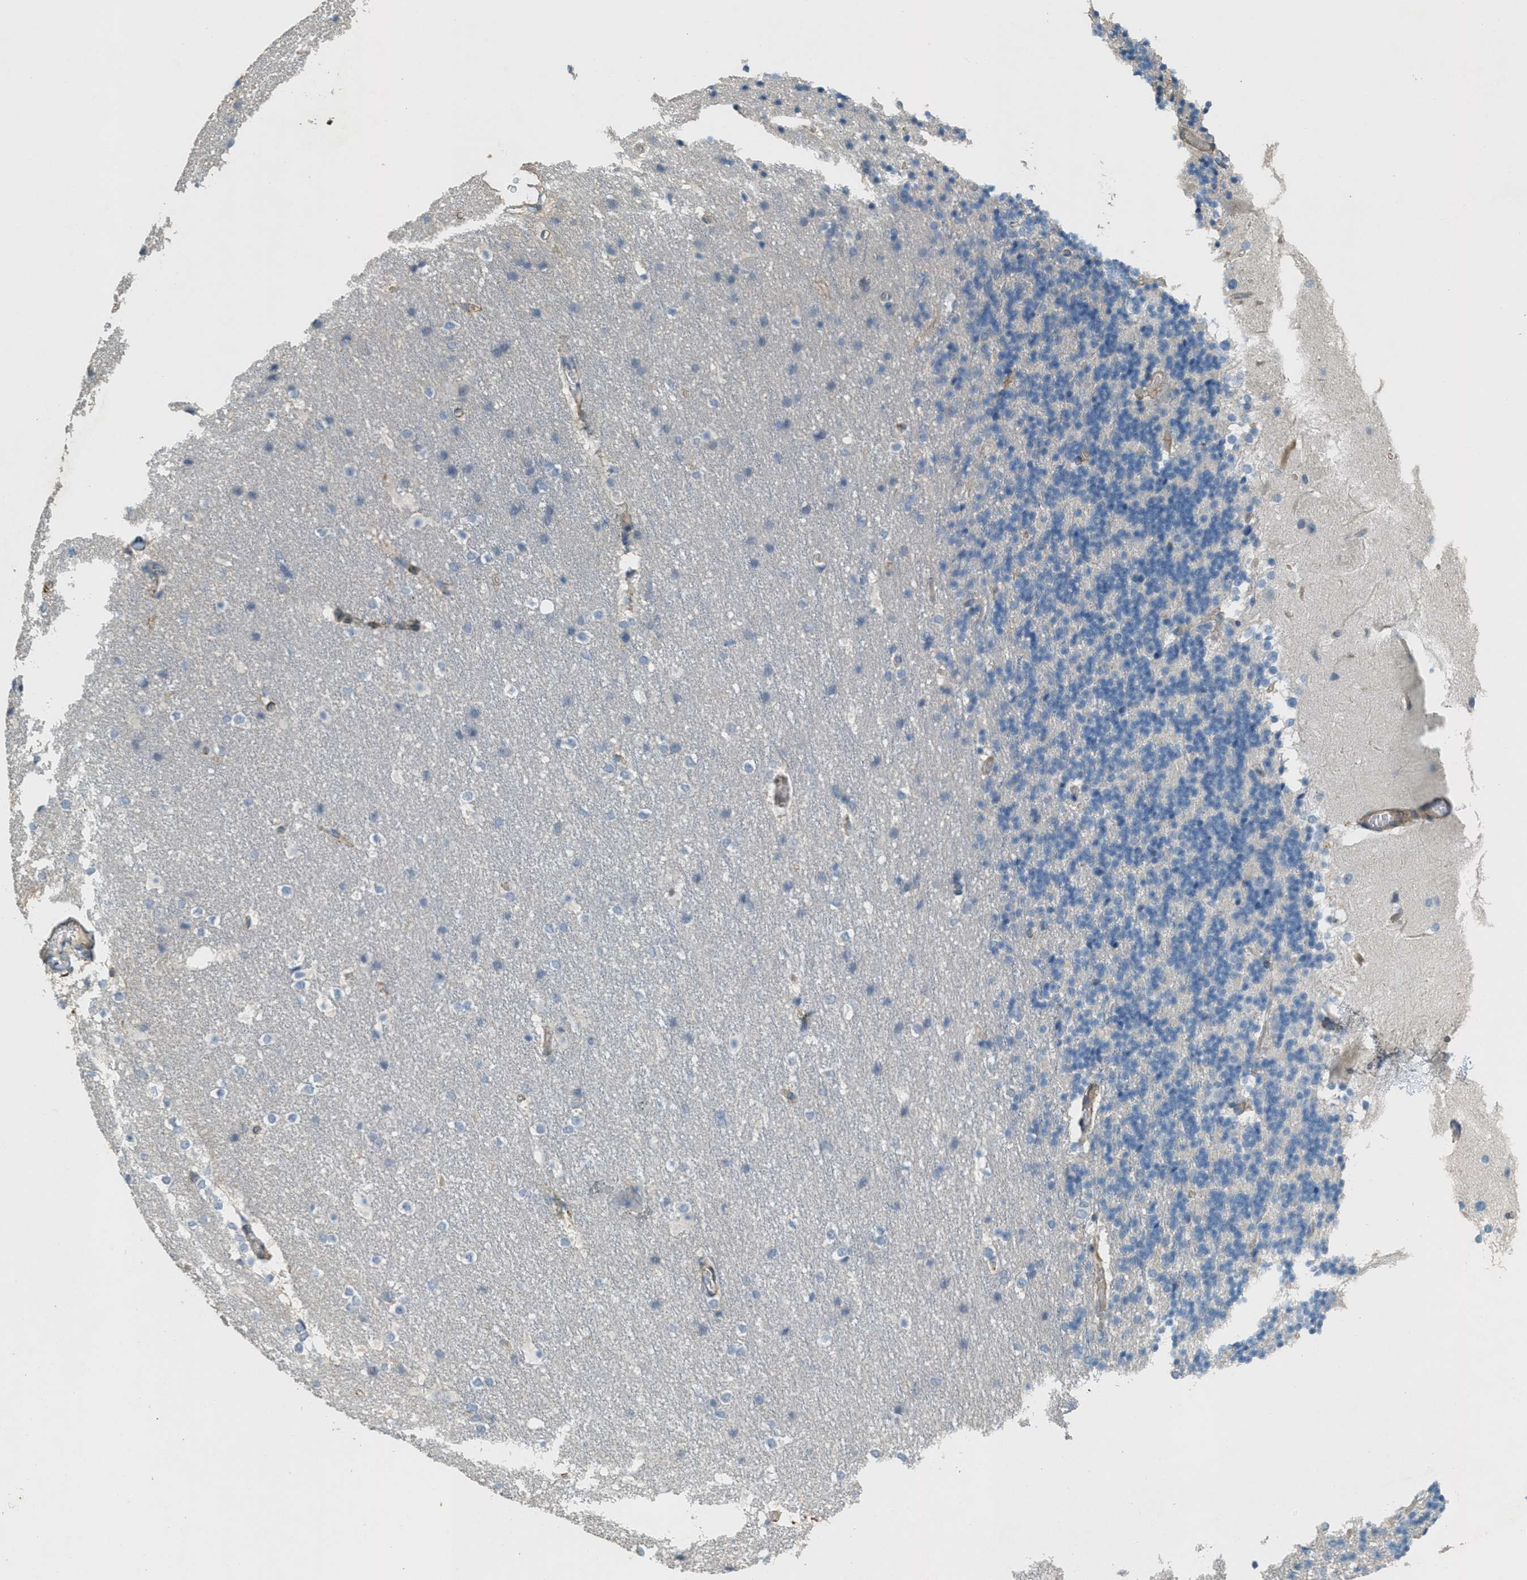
{"staining": {"intensity": "weak", "quantity": "<25%", "location": "cytoplasmic/membranous"}, "tissue": "cerebellum", "cell_type": "Cells in granular layer", "image_type": "normal", "snomed": [{"axis": "morphology", "description": "Normal tissue, NOS"}, {"axis": "topography", "description": "Cerebellum"}], "caption": "This is an immunohistochemistry histopathology image of benign human cerebellum. There is no positivity in cells in granular layer.", "gene": "ADCY5", "patient": {"sex": "female", "age": 19}}